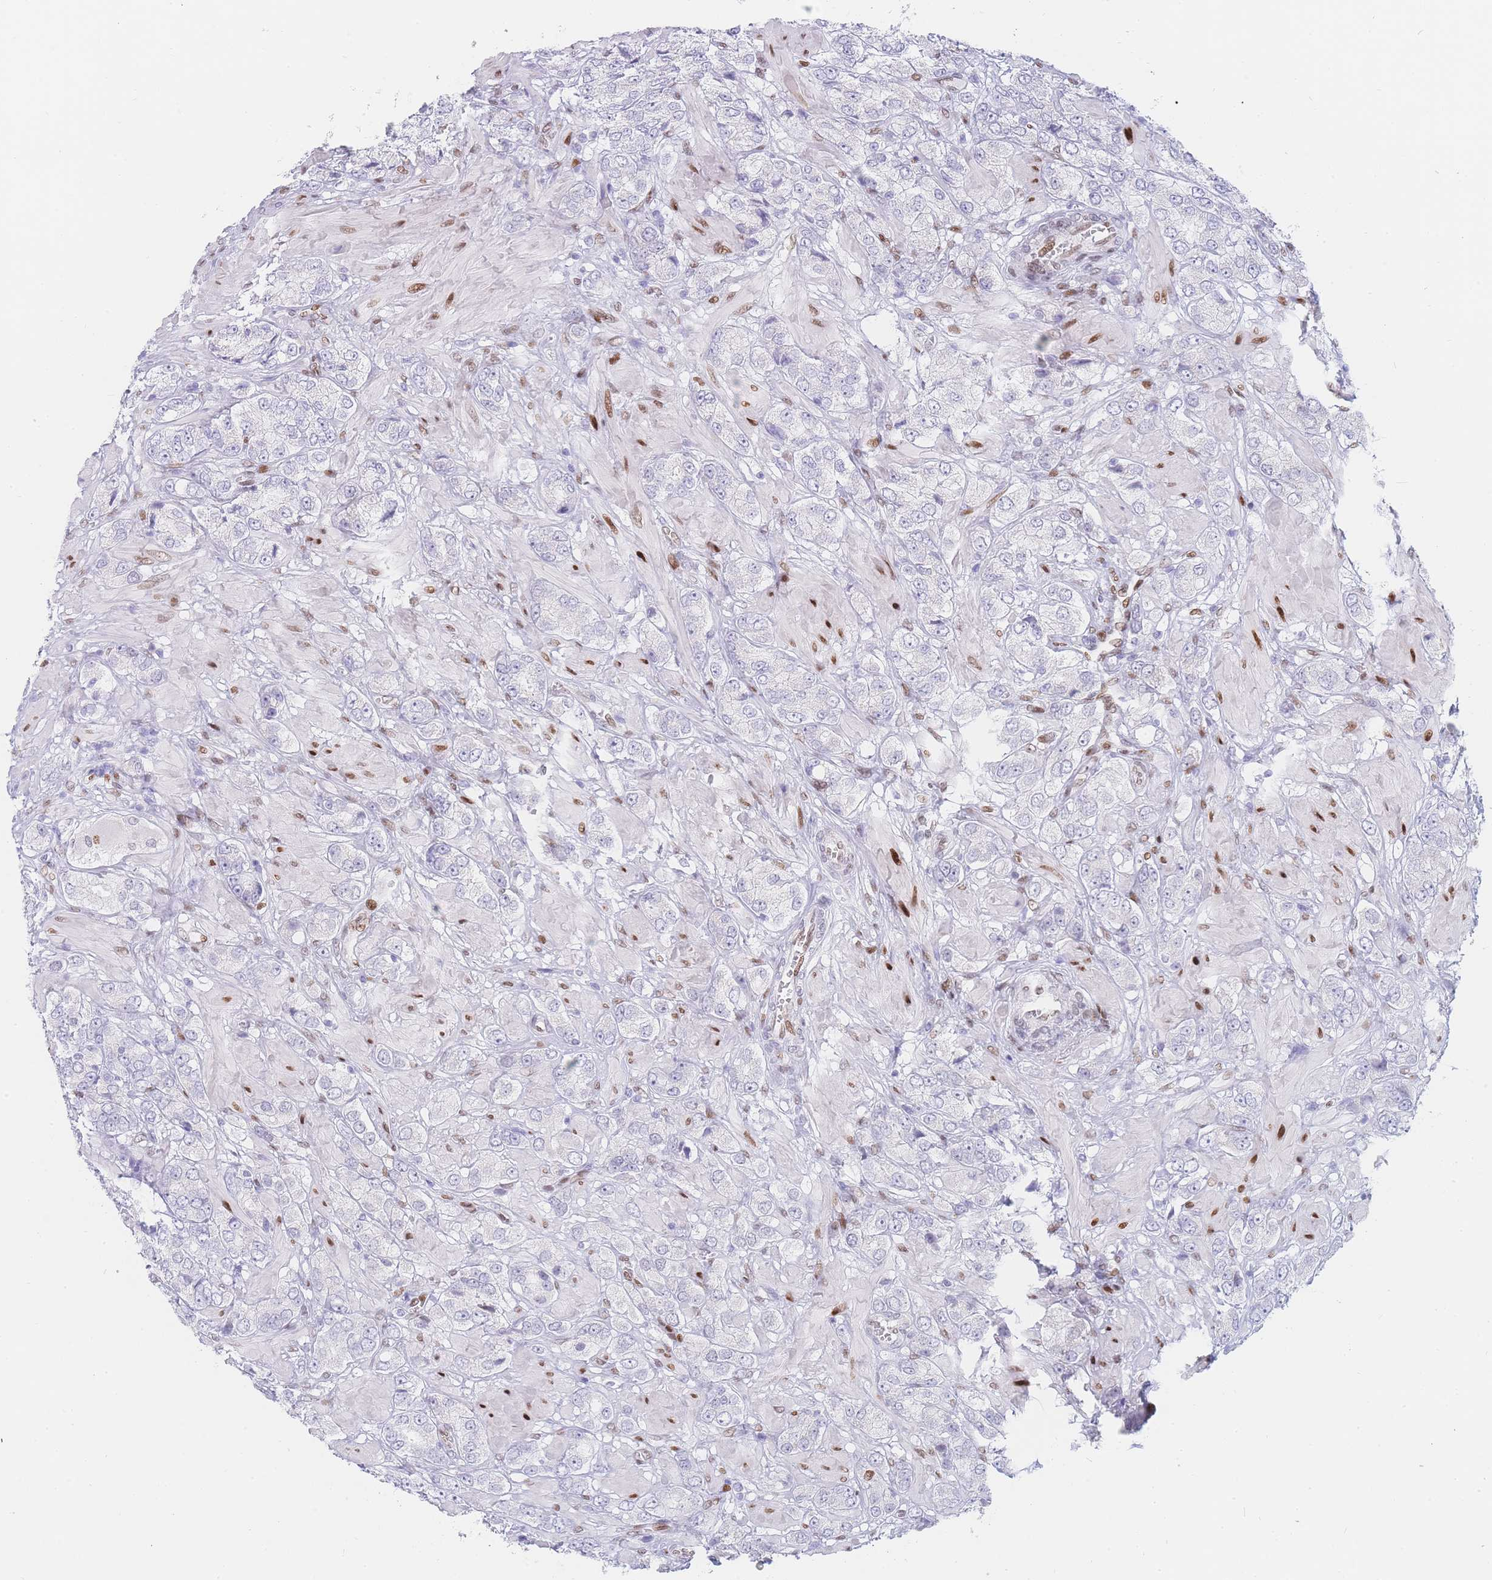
{"staining": {"intensity": "negative", "quantity": "none", "location": "none"}, "tissue": "prostate cancer", "cell_type": "Tumor cells", "image_type": "cancer", "snomed": [{"axis": "morphology", "description": "Adenocarcinoma, High grade"}, {"axis": "topography", "description": "Prostate and seminal vesicle, NOS"}], "caption": "This histopathology image is of prostate cancer stained with immunohistochemistry (IHC) to label a protein in brown with the nuclei are counter-stained blue. There is no staining in tumor cells. (DAB (3,3'-diaminobenzidine) IHC, high magnification).", "gene": "PSMB5", "patient": {"sex": "male", "age": 64}}